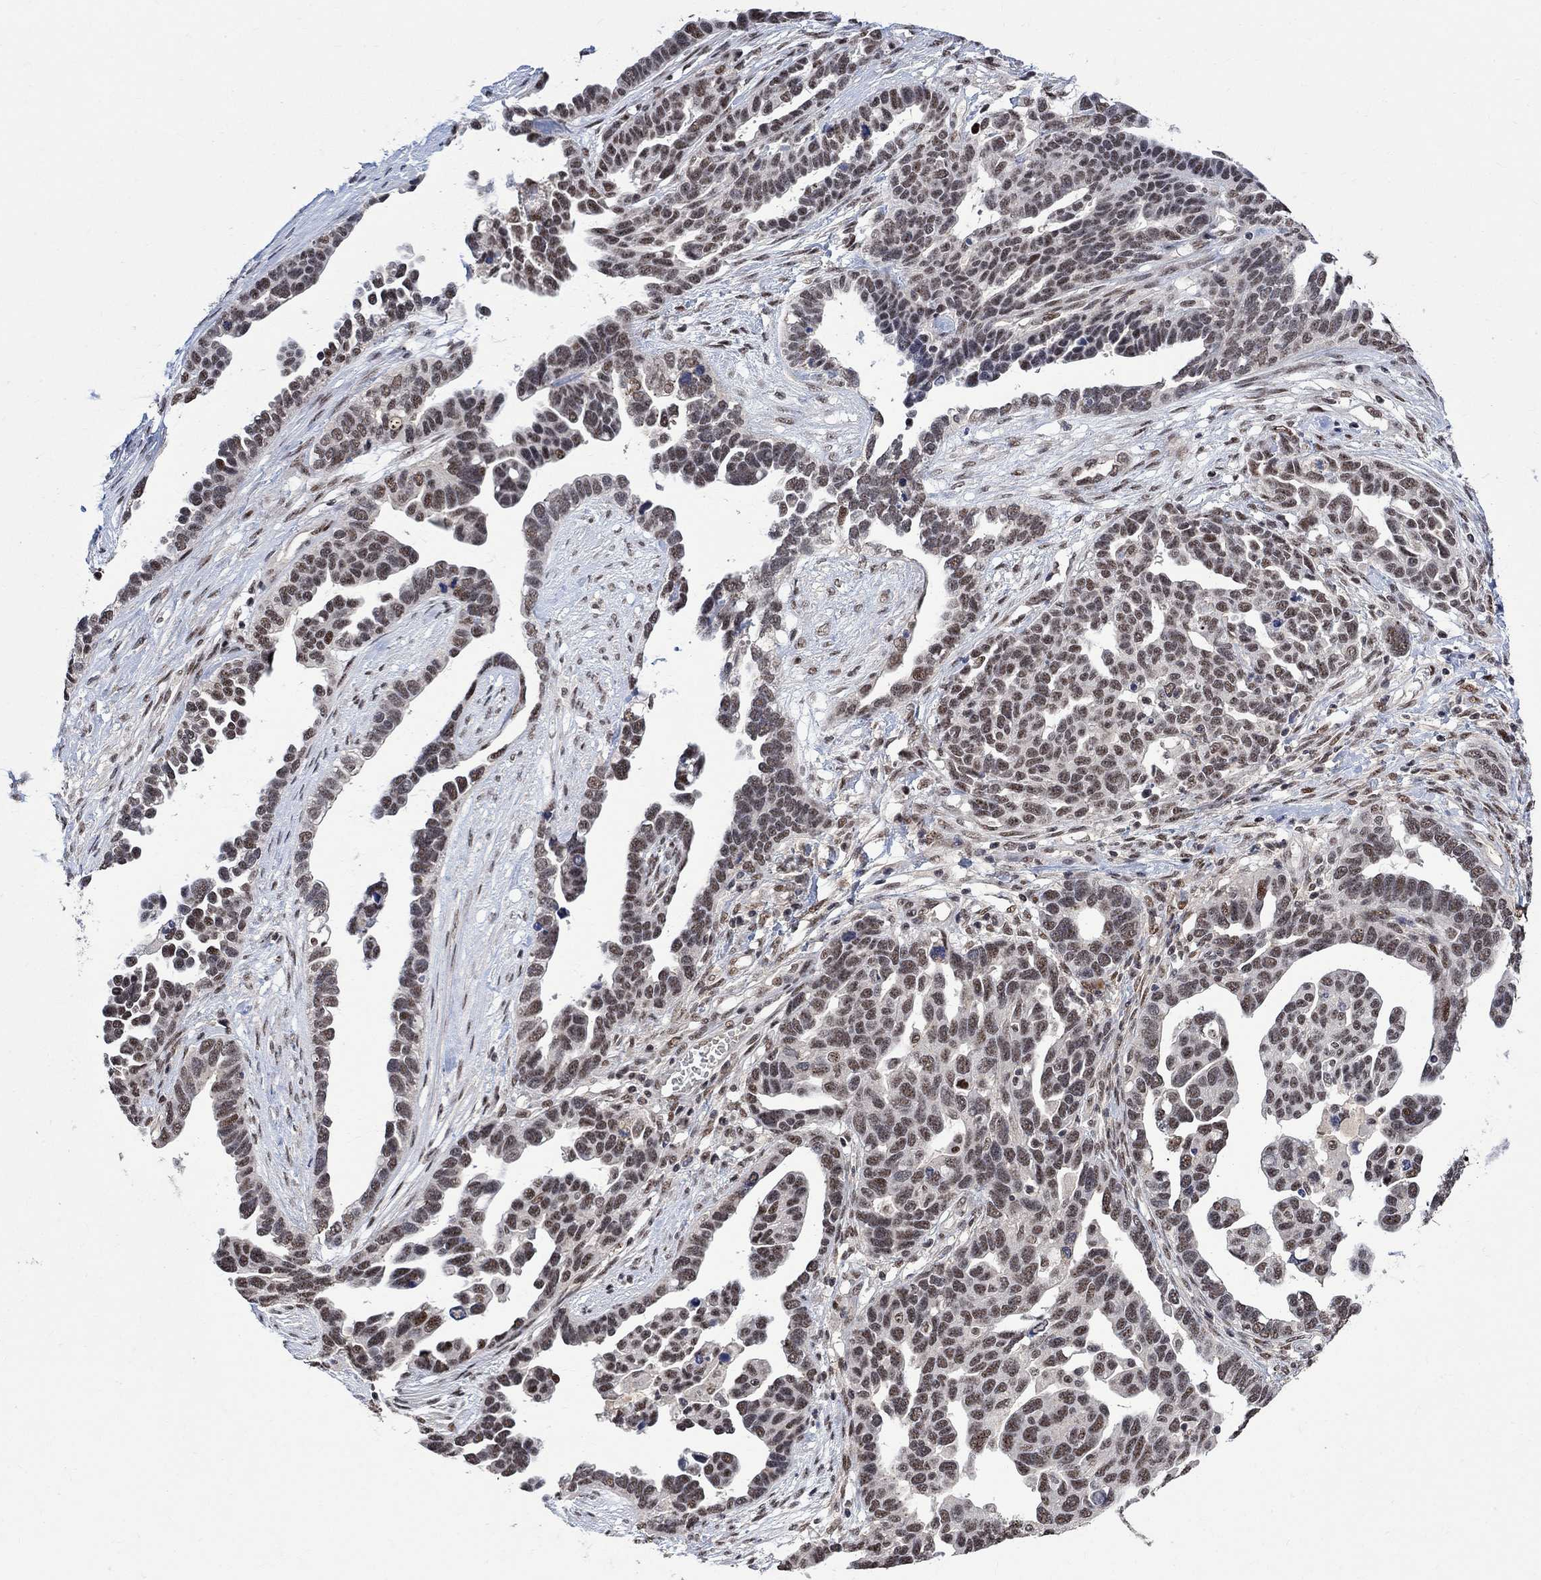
{"staining": {"intensity": "moderate", "quantity": "<25%", "location": "nuclear"}, "tissue": "ovarian cancer", "cell_type": "Tumor cells", "image_type": "cancer", "snomed": [{"axis": "morphology", "description": "Cystadenocarcinoma, serous, NOS"}, {"axis": "topography", "description": "Ovary"}], "caption": "Immunohistochemistry micrograph of ovarian cancer (serous cystadenocarcinoma) stained for a protein (brown), which shows low levels of moderate nuclear staining in approximately <25% of tumor cells.", "gene": "E4F1", "patient": {"sex": "female", "age": 54}}